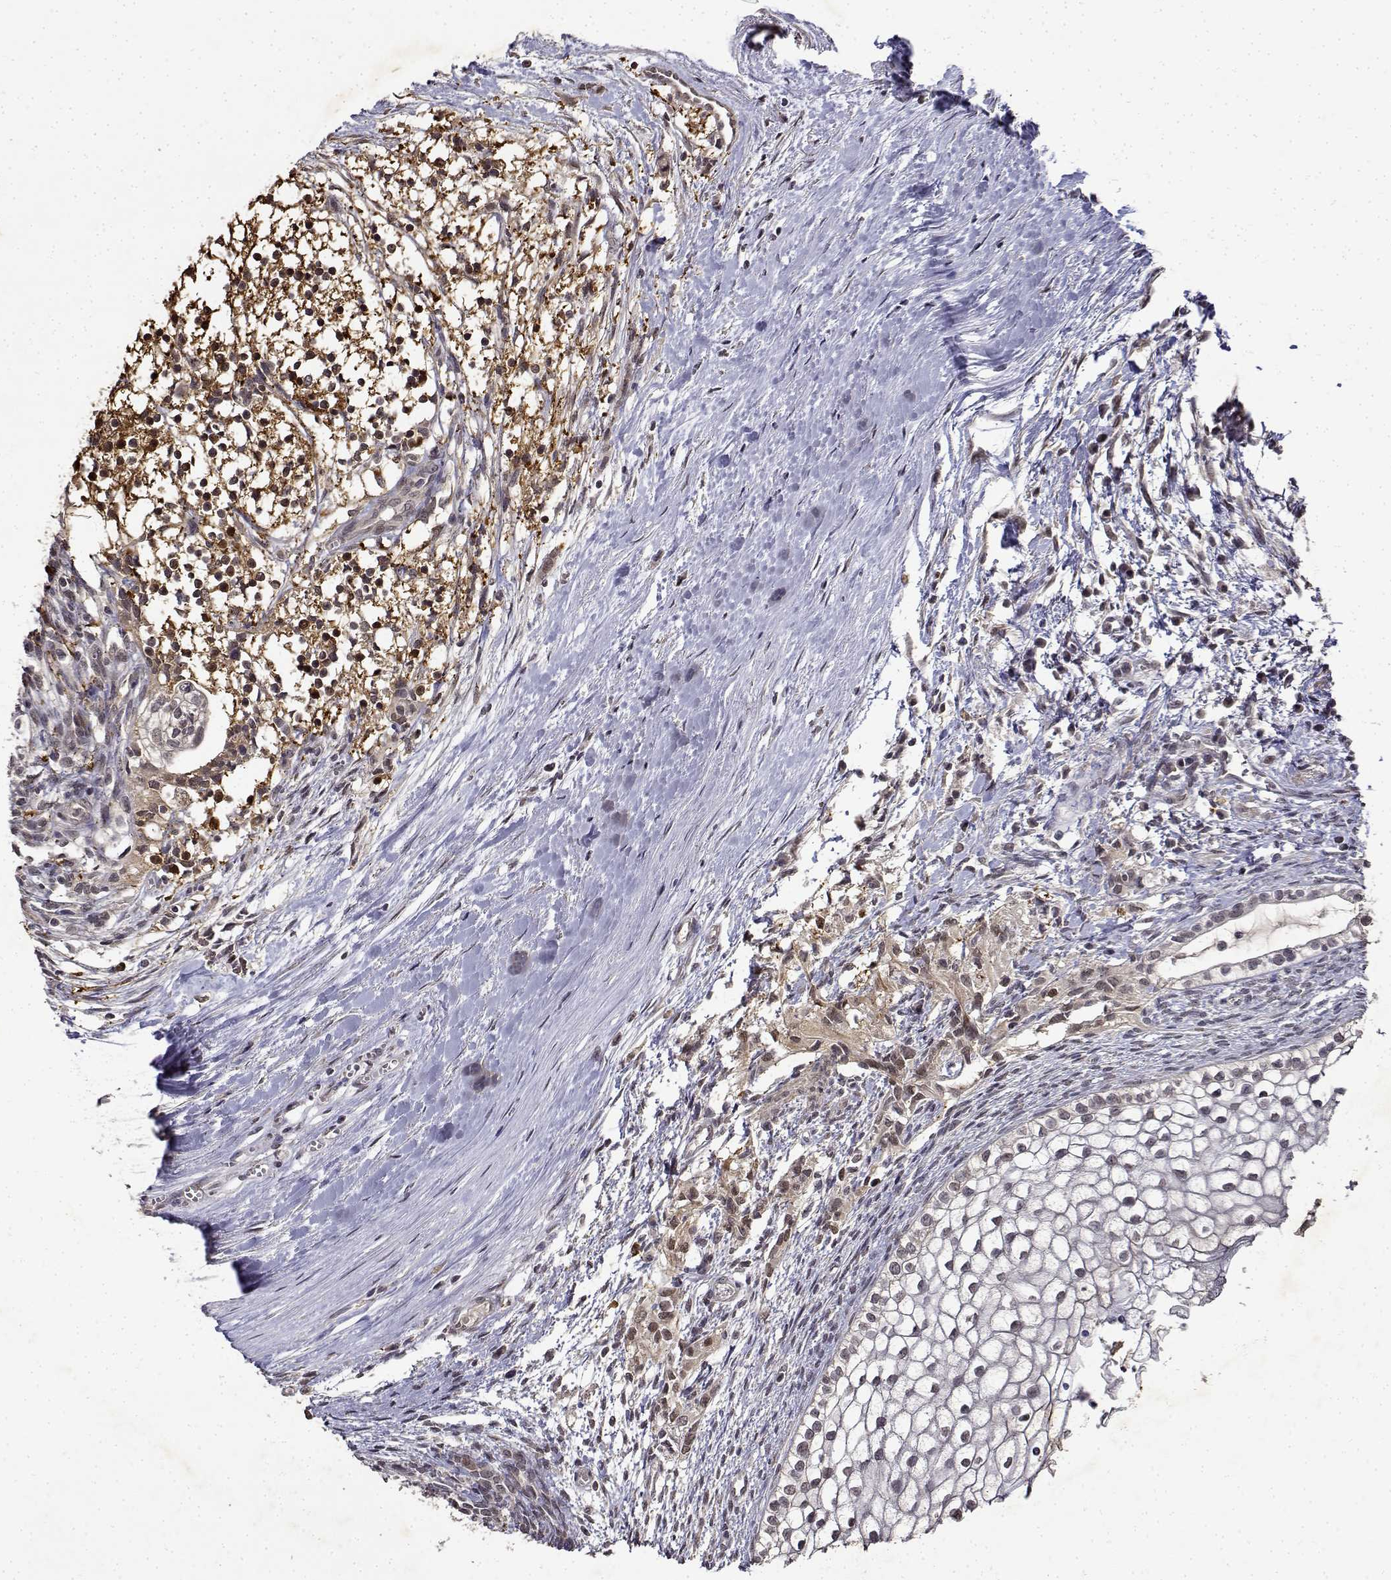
{"staining": {"intensity": "negative", "quantity": "none", "location": "none"}, "tissue": "testis cancer", "cell_type": "Tumor cells", "image_type": "cancer", "snomed": [{"axis": "morphology", "description": "Carcinoma, Embryonal, NOS"}, {"axis": "topography", "description": "Testis"}], "caption": "The IHC image has no significant expression in tumor cells of embryonal carcinoma (testis) tissue.", "gene": "BDNF", "patient": {"sex": "male", "age": 37}}